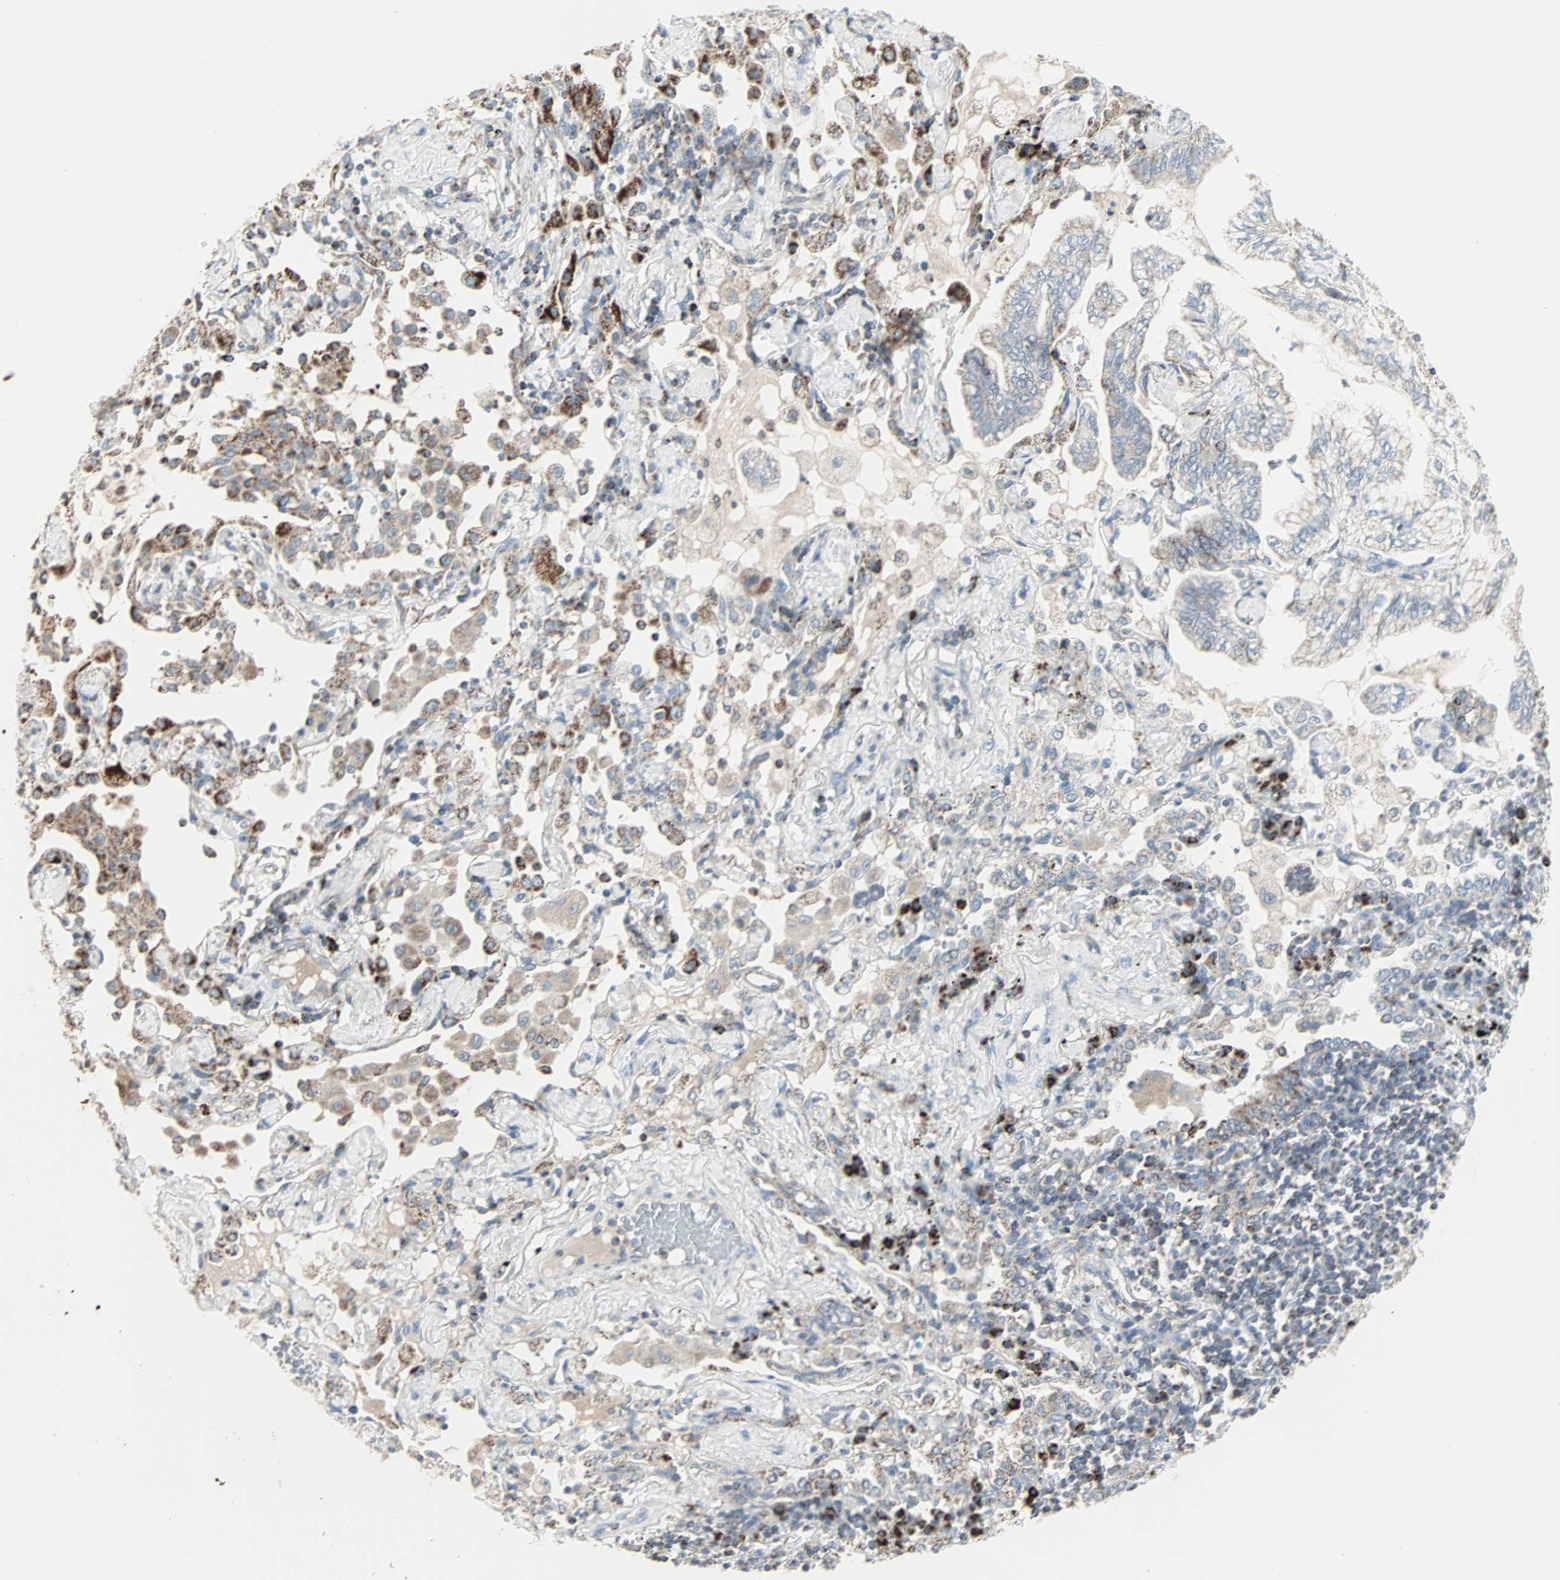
{"staining": {"intensity": "negative", "quantity": "none", "location": "none"}, "tissue": "lung cancer", "cell_type": "Tumor cells", "image_type": "cancer", "snomed": [{"axis": "morphology", "description": "Normal tissue, NOS"}, {"axis": "morphology", "description": "Adenocarcinoma, NOS"}, {"axis": "topography", "description": "Bronchus"}, {"axis": "topography", "description": "Lung"}], "caption": "Immunohistochemistry (IHC) of human lung cancer demonstrates no positivity in tumor cells.", "gene": "IDH2", "patient": {"sex": "female", "age": 70}}